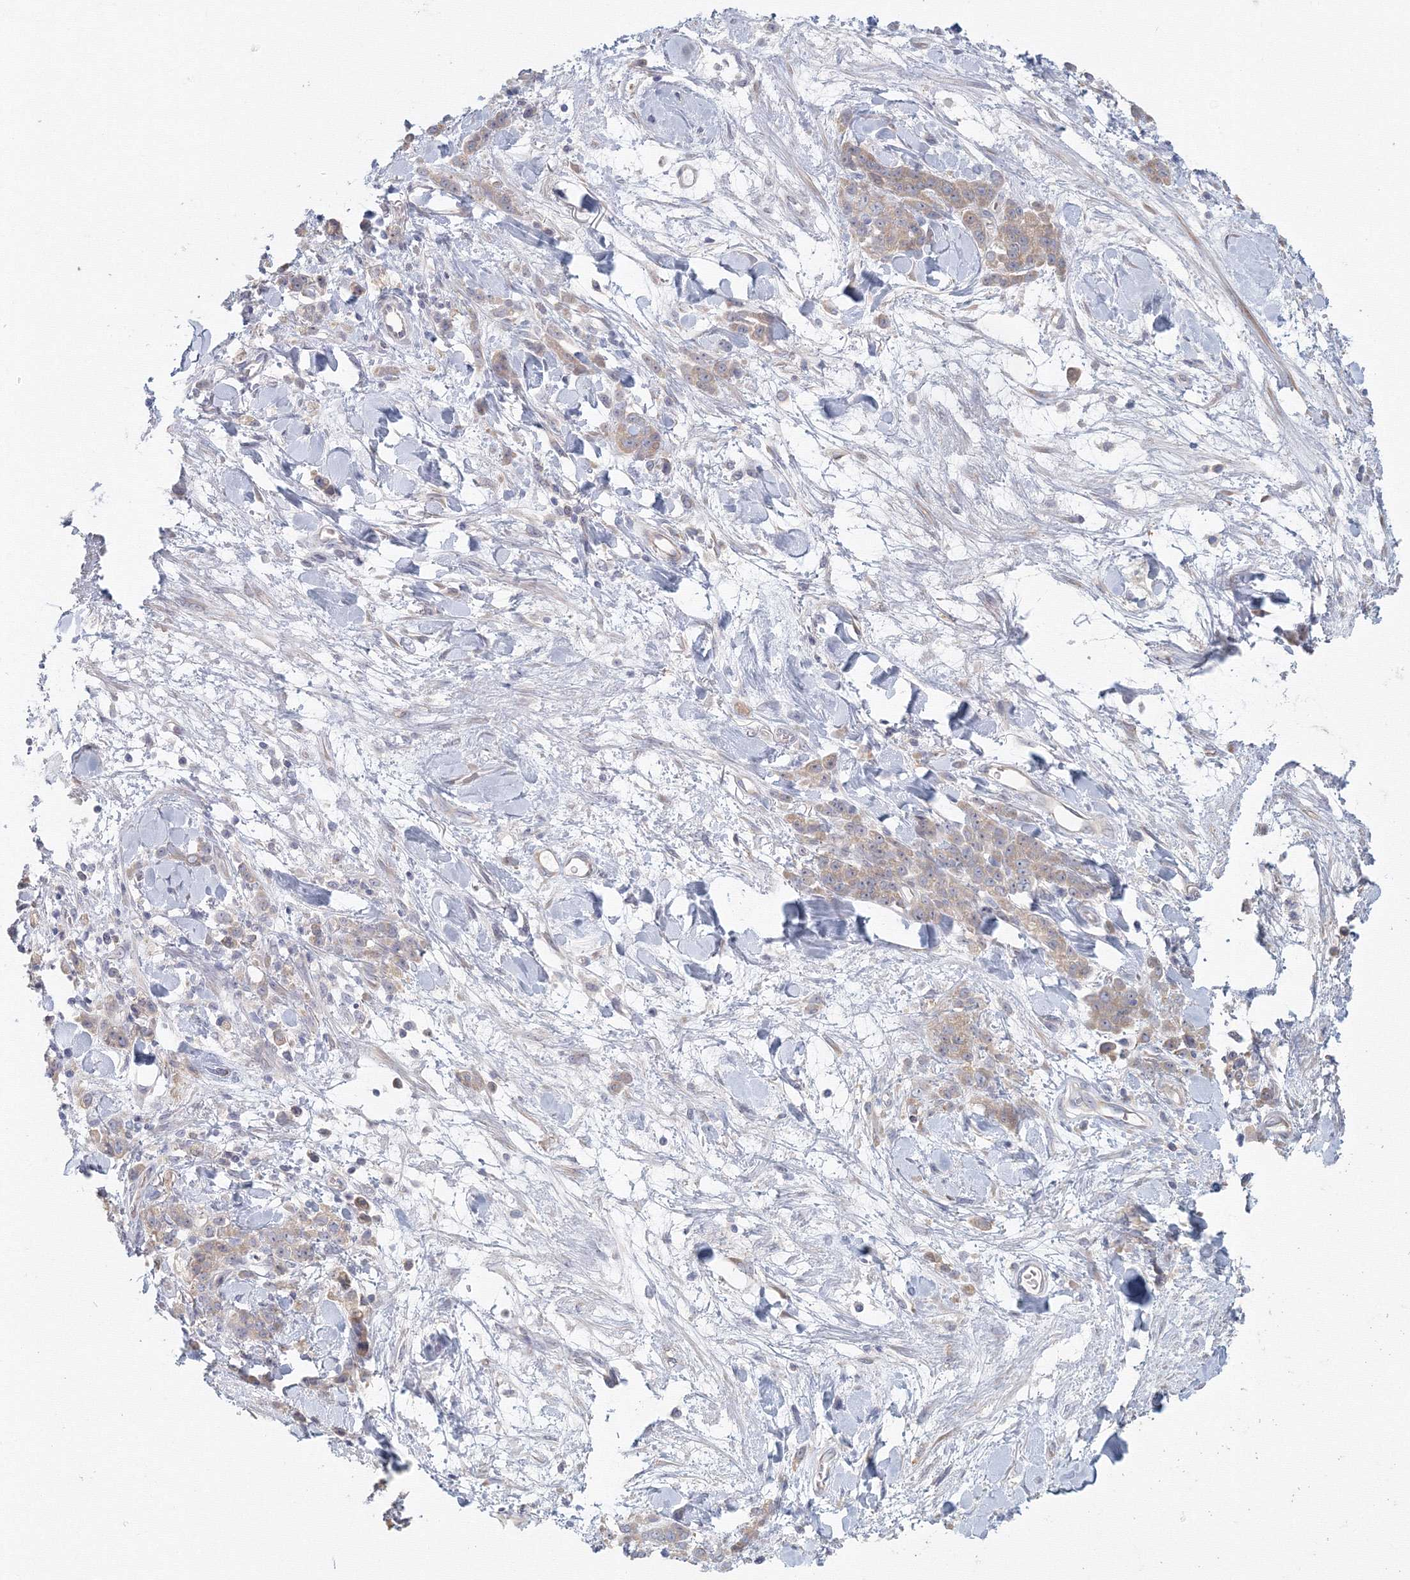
{"staining": {"intensity": "weak", "quantity": "25%-75%", "location": "cytoplasmic/membranous"}, "tissue": "stomach cancer", "cell_type": "Tumor cells", "image_type": "cancer", "snomed": [{"axis": "morphology", "description": "Normal tissue, NOS"}, {"axis": "morphology", "description": "Adenocarcinoma, NOS"}, {"axis": "topography", "description": "Stomach"}], "caption": "High-magnification brightfield microscopy of adenocarcinoma (stomach) stained with DAB (3,3'-diaminobenzidine) (brown) and counterstained with hematoxylin (blue). tumor cells exhibit weak cytoplasmic/membranous expression is present in about25%-75% of cells.", "gene": "TACC2", "patient": {"sex": "male", "age": 82}}